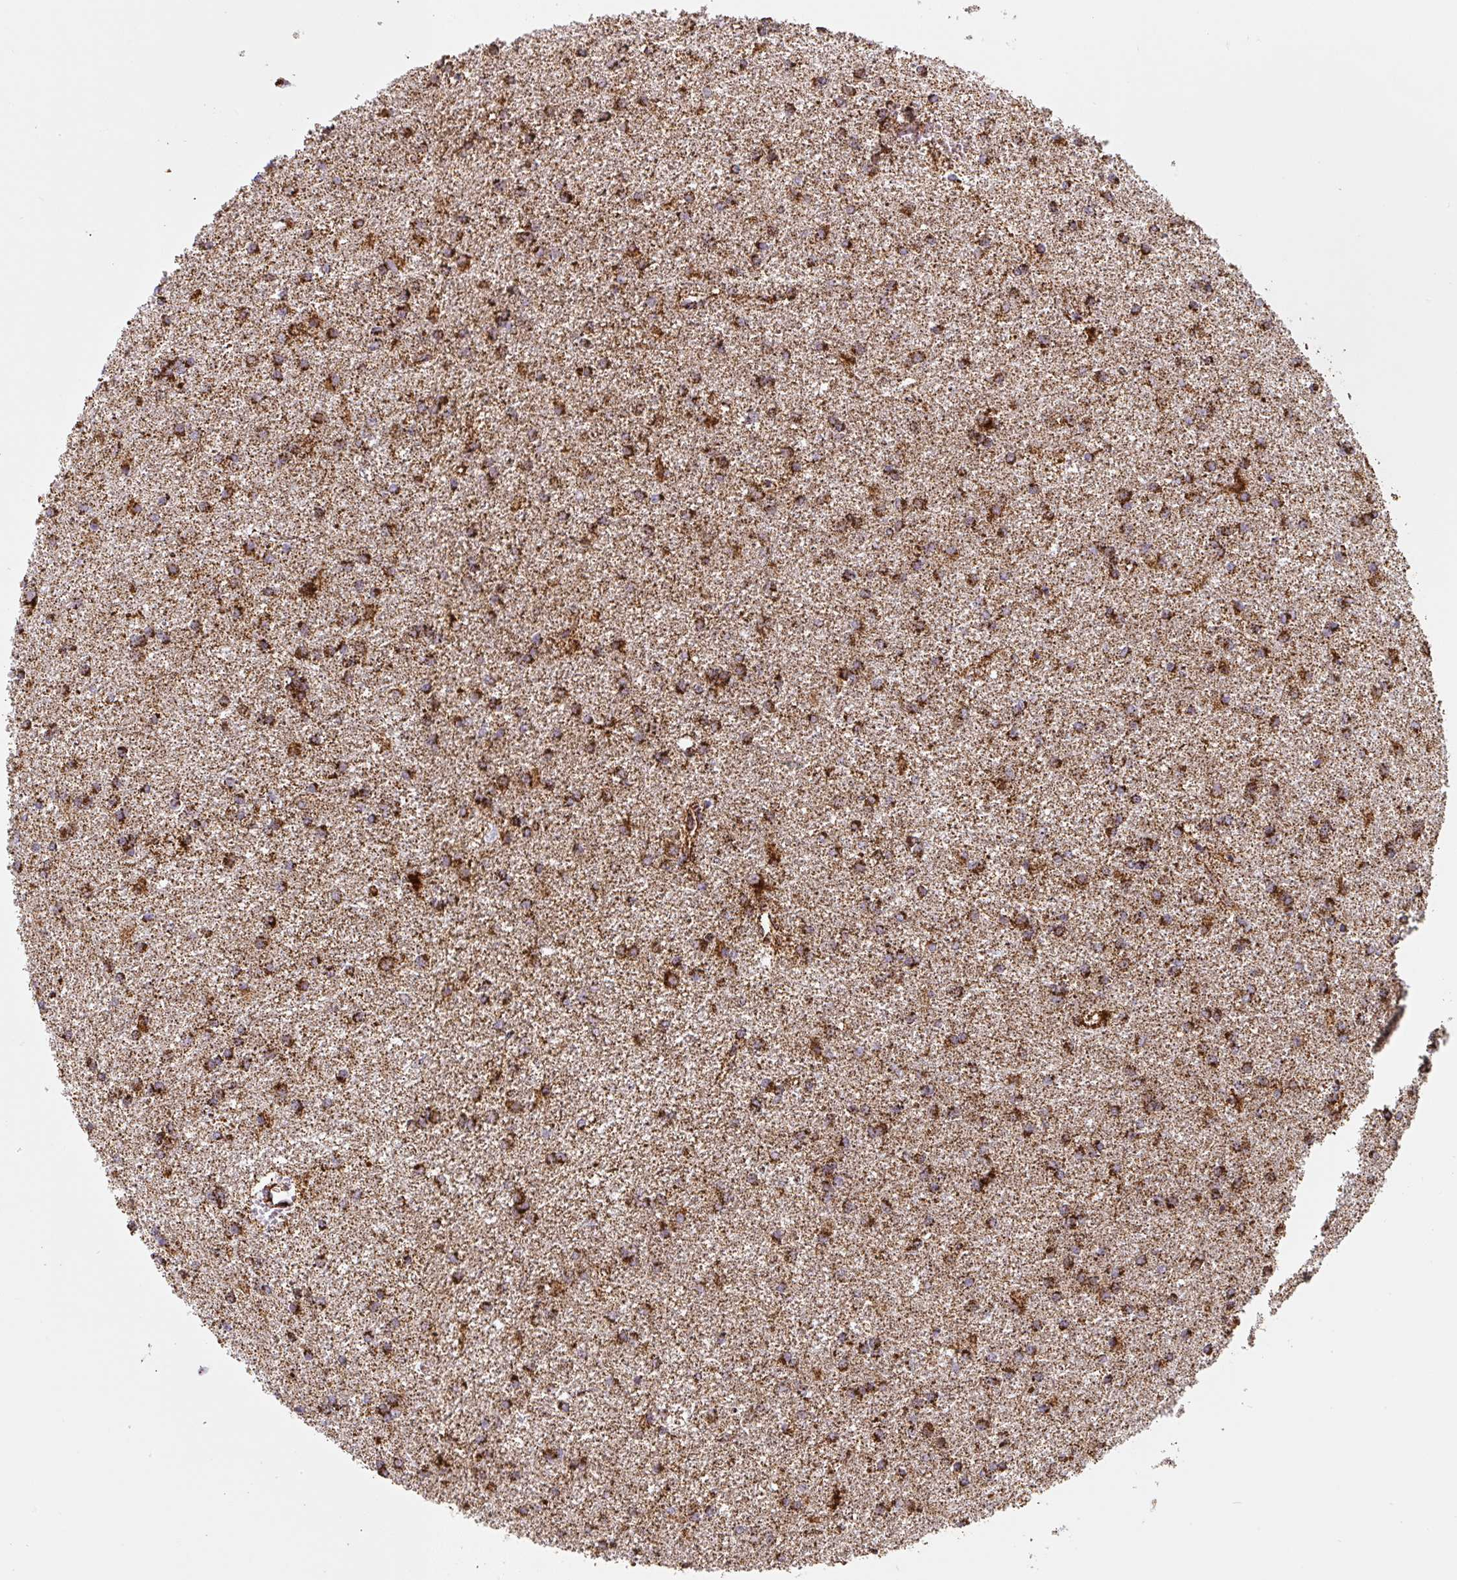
{"staining": {"intensity": "strong", "quantity": ">75%", "location": "cytoplasmic/membranous"}, "tissue": "glioma", "cell_type": "Tumor cells", "image_type": "cancer", "snomed": [{"axis": "morphology", "description": "Glioma, malignant, High grade"}, {"axis": "topography", "description": "Brain"}], "caption": "Malignant glioma (high-grade) stained for a protein (brown) displays strong cytoplasmic/membranous positive expression in approximately >75% of tumor cells.", "gene": "ATP5F1A", "patient": {"sex": "female", "age": 50}}